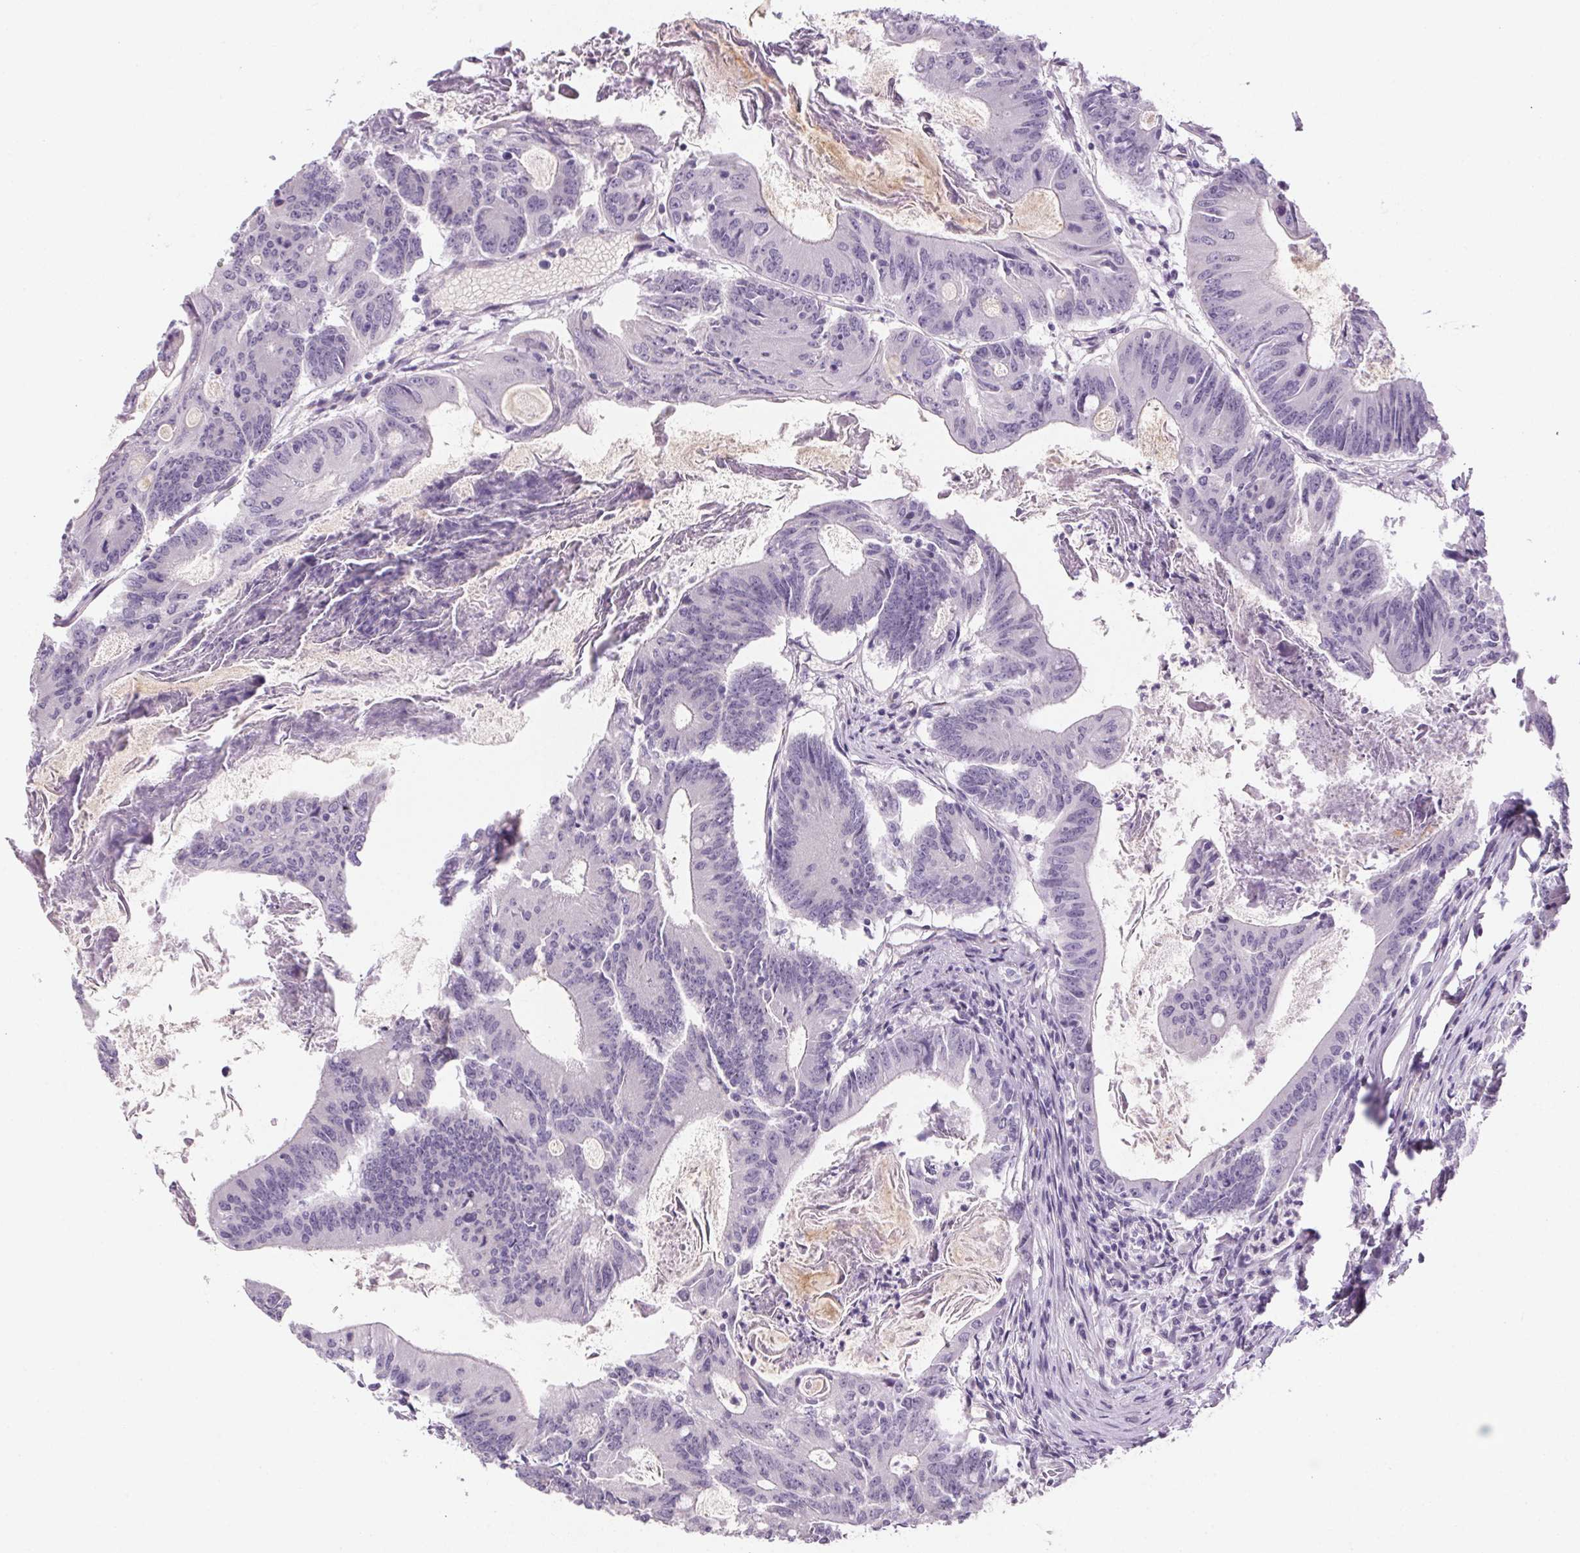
{"staining": {"intensity": "negative", "quantity": "none", "location": "none"}, "tissue": "colorectal cancer", "cell_type": "Tumor cells", "image_type": "cancer", "snomed": [{"axis": "morphology", "description": "Adenocarcinoma, NOS"}, {"axis": "topography", "description": "Colon"}], "caption": "An immunohistochemistry (IHC) image of colorectal cancer is shown. There is no staining in tumor cells of colorectal cancer.", "gene": "SMYD1", "patient": {"sex": "female", "age": 70}}